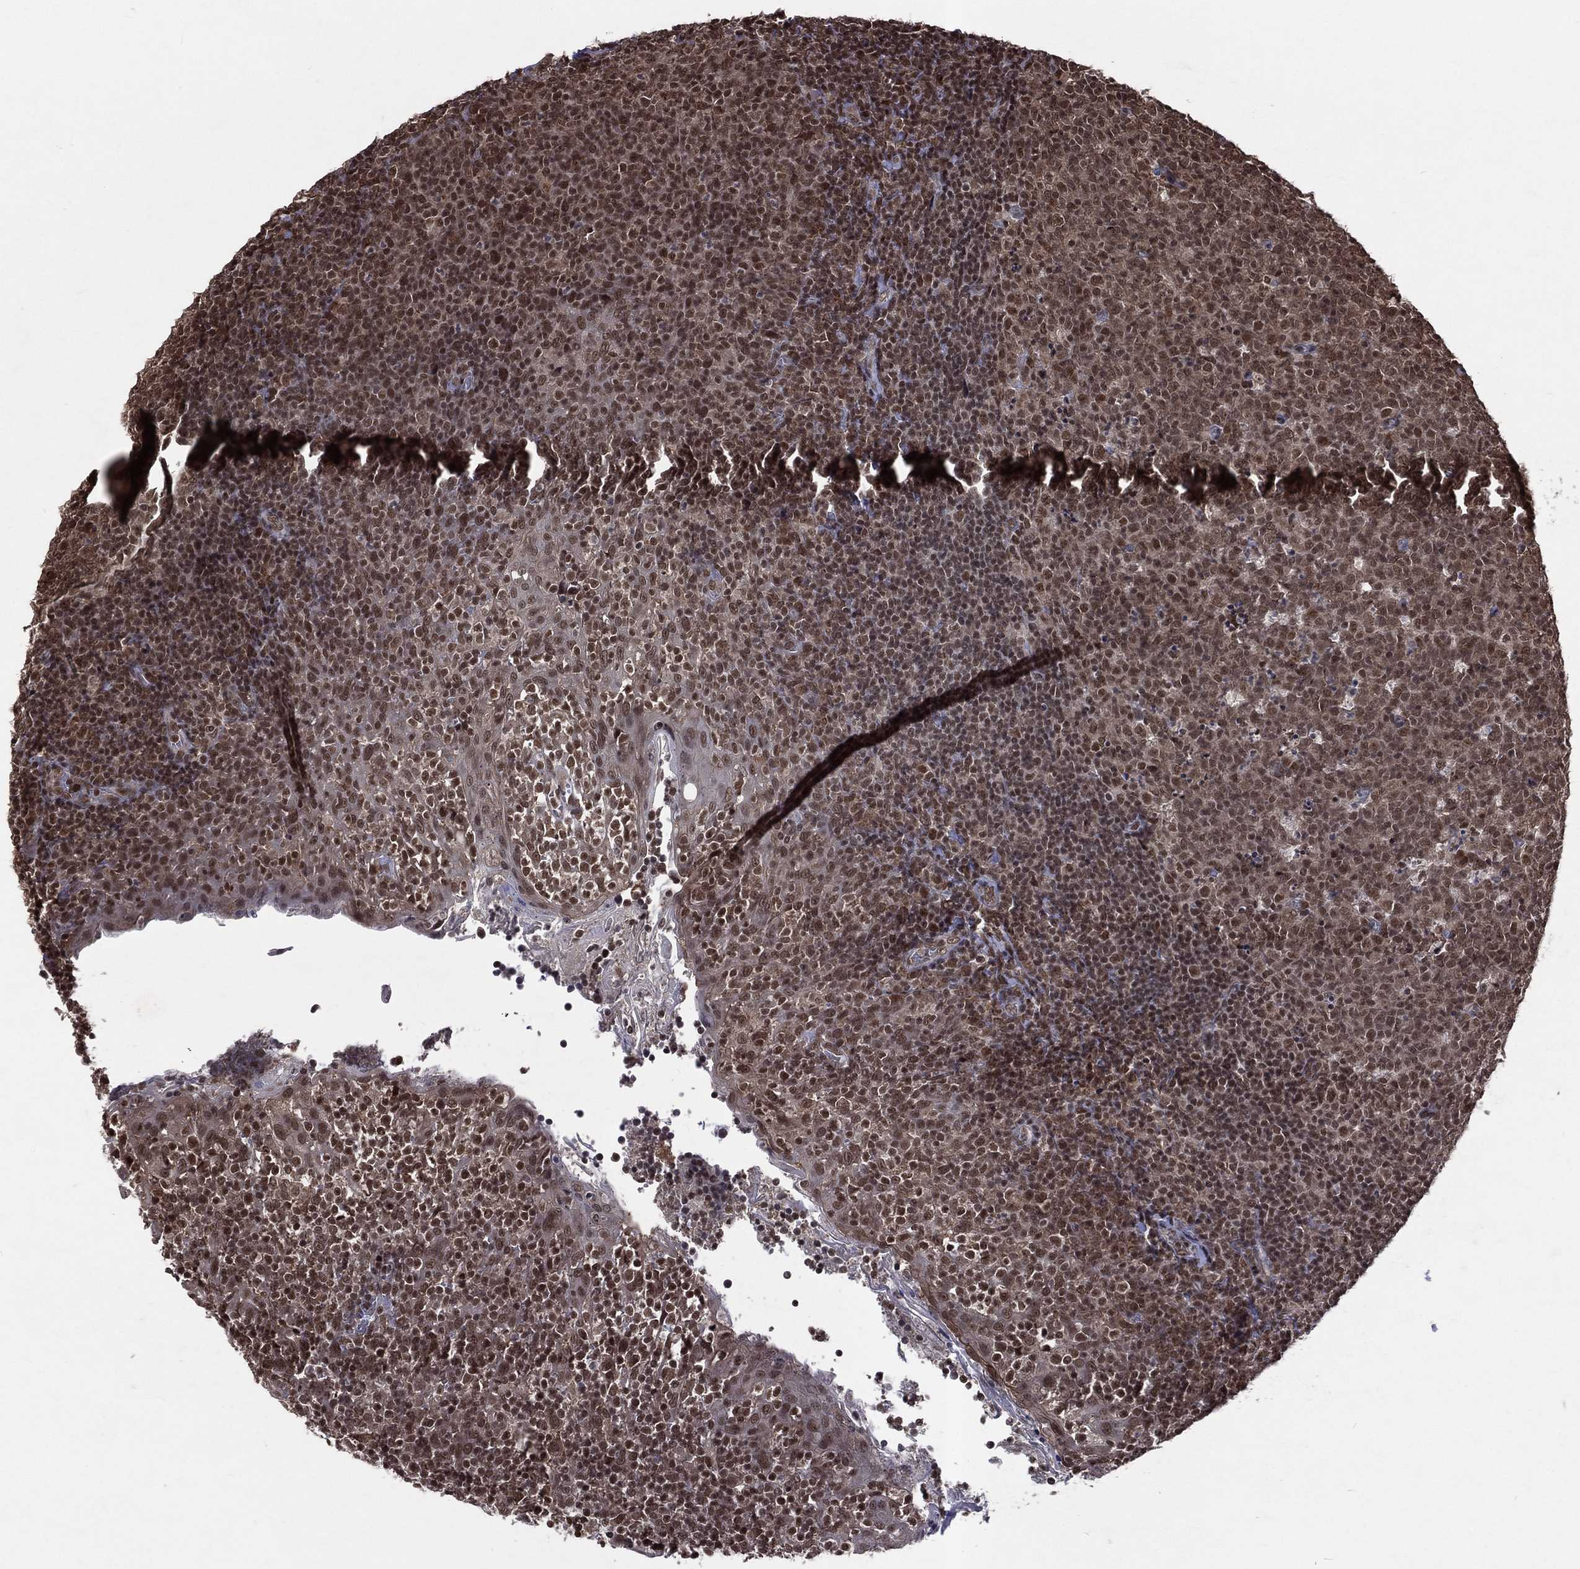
{"staining": {"intensity": "moderate", "quantity": "25%-75%", "location": "nuclear"}, "tissue": "tonsil", "cell_type": "Germinal center cells", "image_type": "normal", "snomed": [{"axis": "morphology", "description": "Normal tissue, NOS"}, {"axis": "topography", "description": "Tonsil"}], "caption": "A photomicrograph of tonsil stained for a protein demonstrates moderate nuclear brown staining in germinal center cells. The staining was performed using DAB, with brown indicating positive protein expression. Nuclei are stained blue with hematoxylin.", "gene": "DMAP1", "patient": {"sex": "female", "age": 5}}